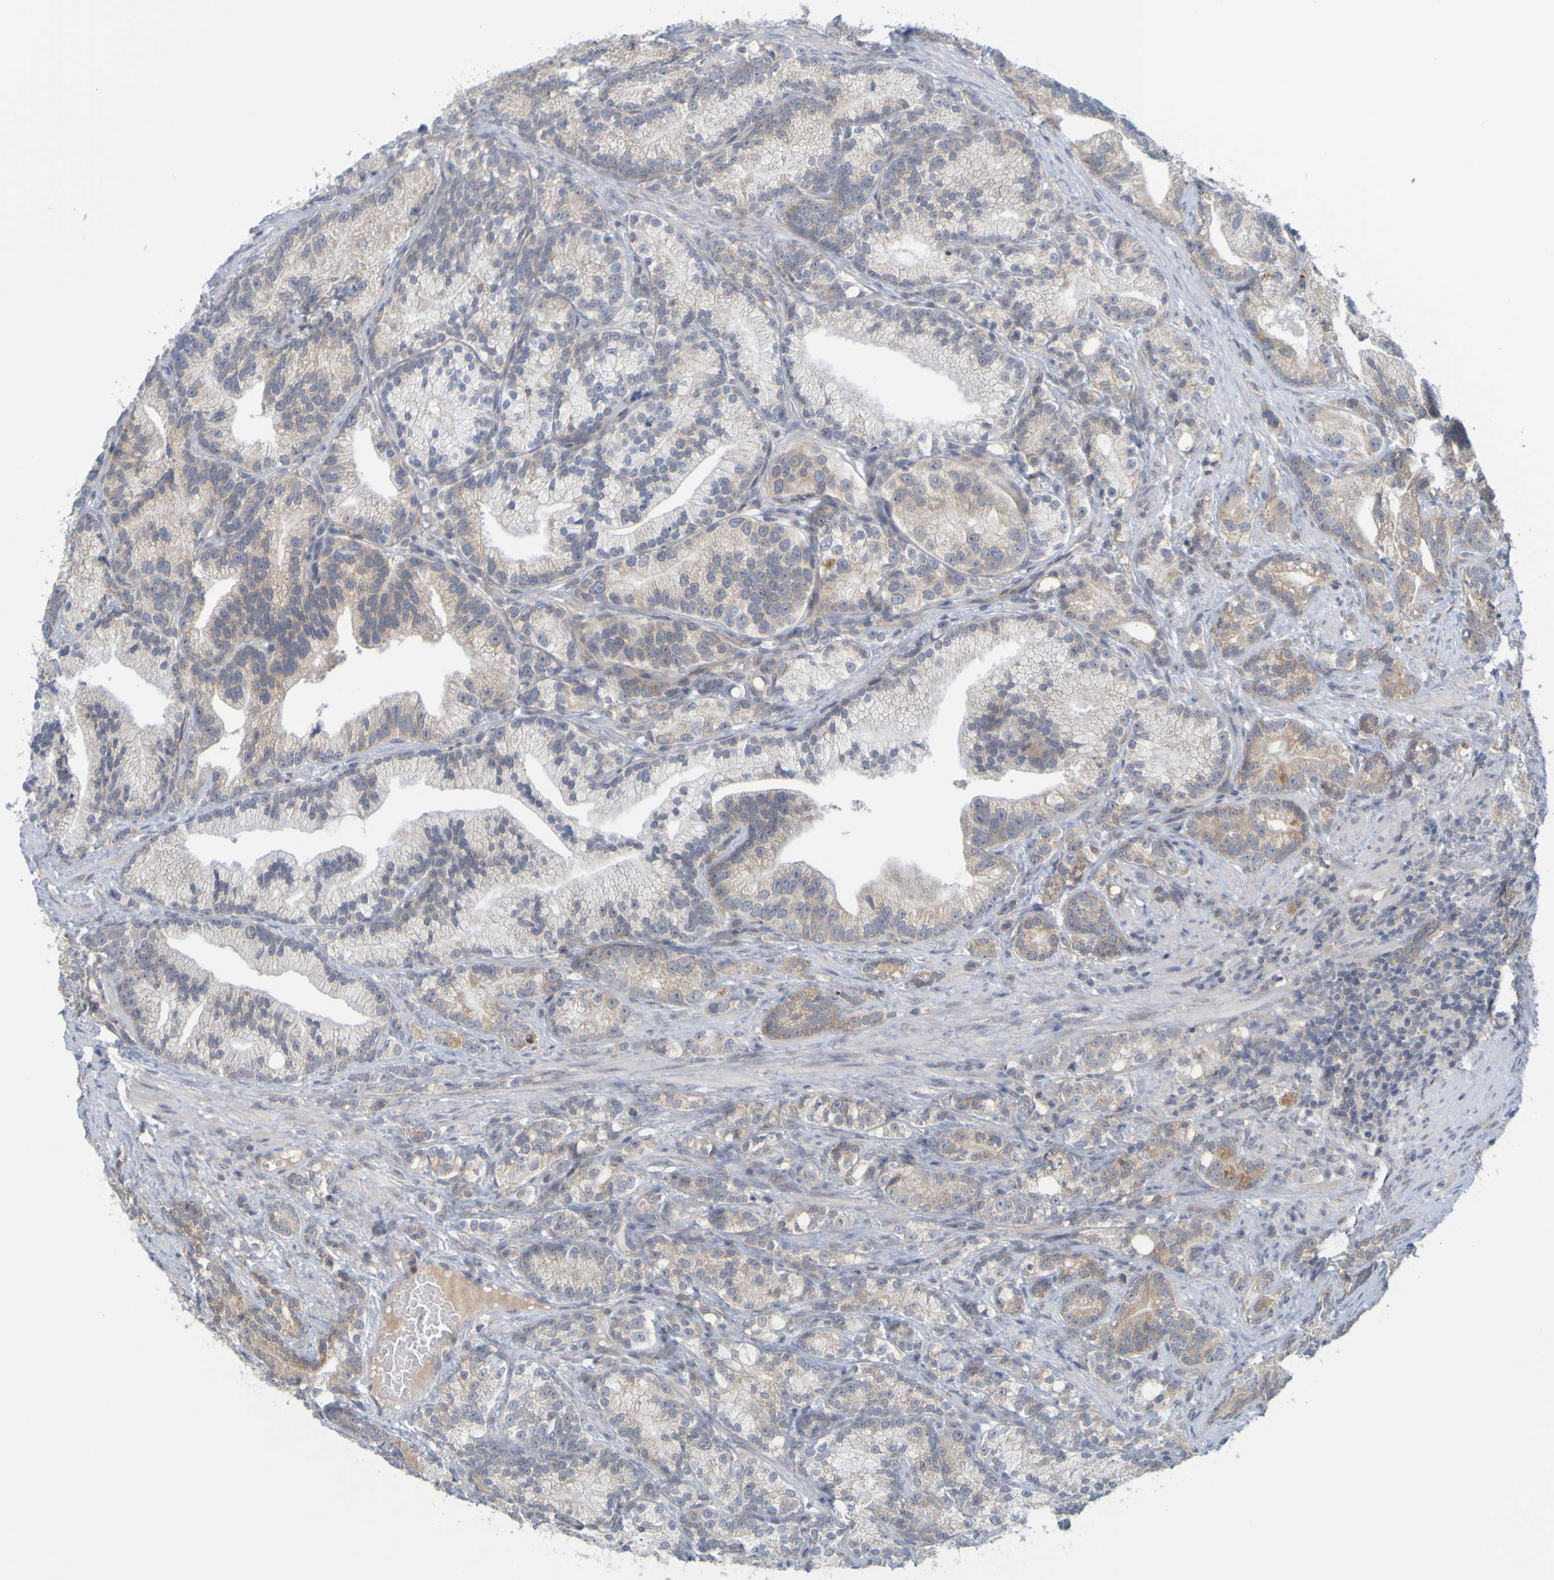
{"staining": {"intensity": "moderate", "quantity": "25%-75%", "location": "cytoplasmic/membranous"}, "tissue": "prostate cancer", "cell_type": "Tumor cells", "image_type": "cancer", "snomed": [{"axis": "morphology", "description": "Adenocarcinoma, Low grade"}, {"axis": "topography", "description": "Prostate"}], "caption": "A medium amount of moderate cytoplasmic/membranous staining is present in about 25%-75% of tumor cells in adenocarcinoma (low-grade) (prostate) tissue.", "gene": "MOGS", "patient": {"sex": "male", "age": 89}}